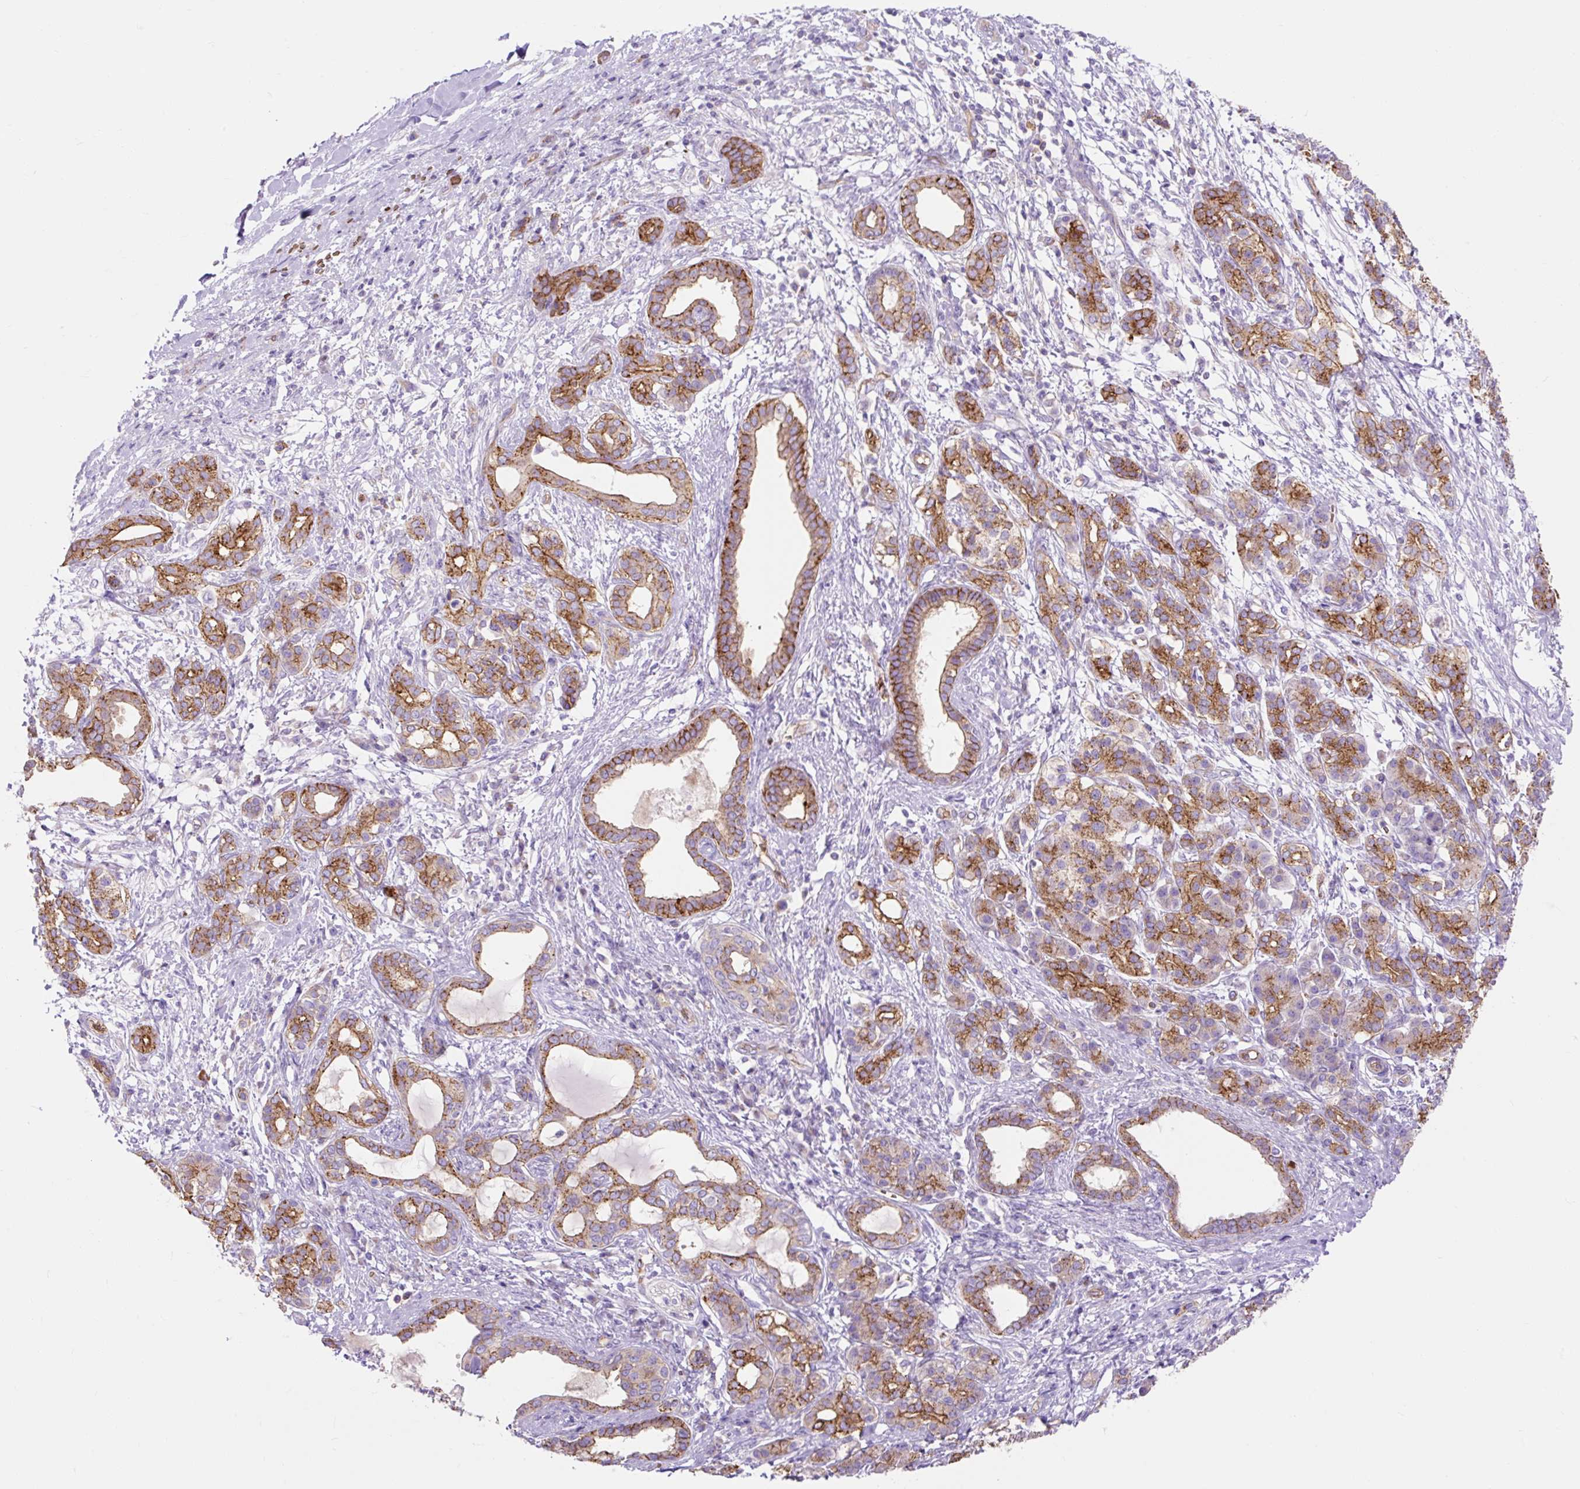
{"staining": {"intensity": "moderate", "quantity": ">75%", "location": "cytoplasmic/membranous"}, "tissue": "pancreatic cancer", "cell_type": "Tumor cells", "image_type": "cancer", "snomed": [{"axis": "morphology", "description": "Adenocarcinoma, NOS"}, {"axis": "topography", "description": "Pancreas"}], "caption": "Protein staining by immunohistochemistry displays moderate cytoplasmic/membranous staining in about >75% of tumor cells in adenocarcinoma (pancreatic).", "gene": "HIP1R", "patient": {"sex": "female", "age": 55}}